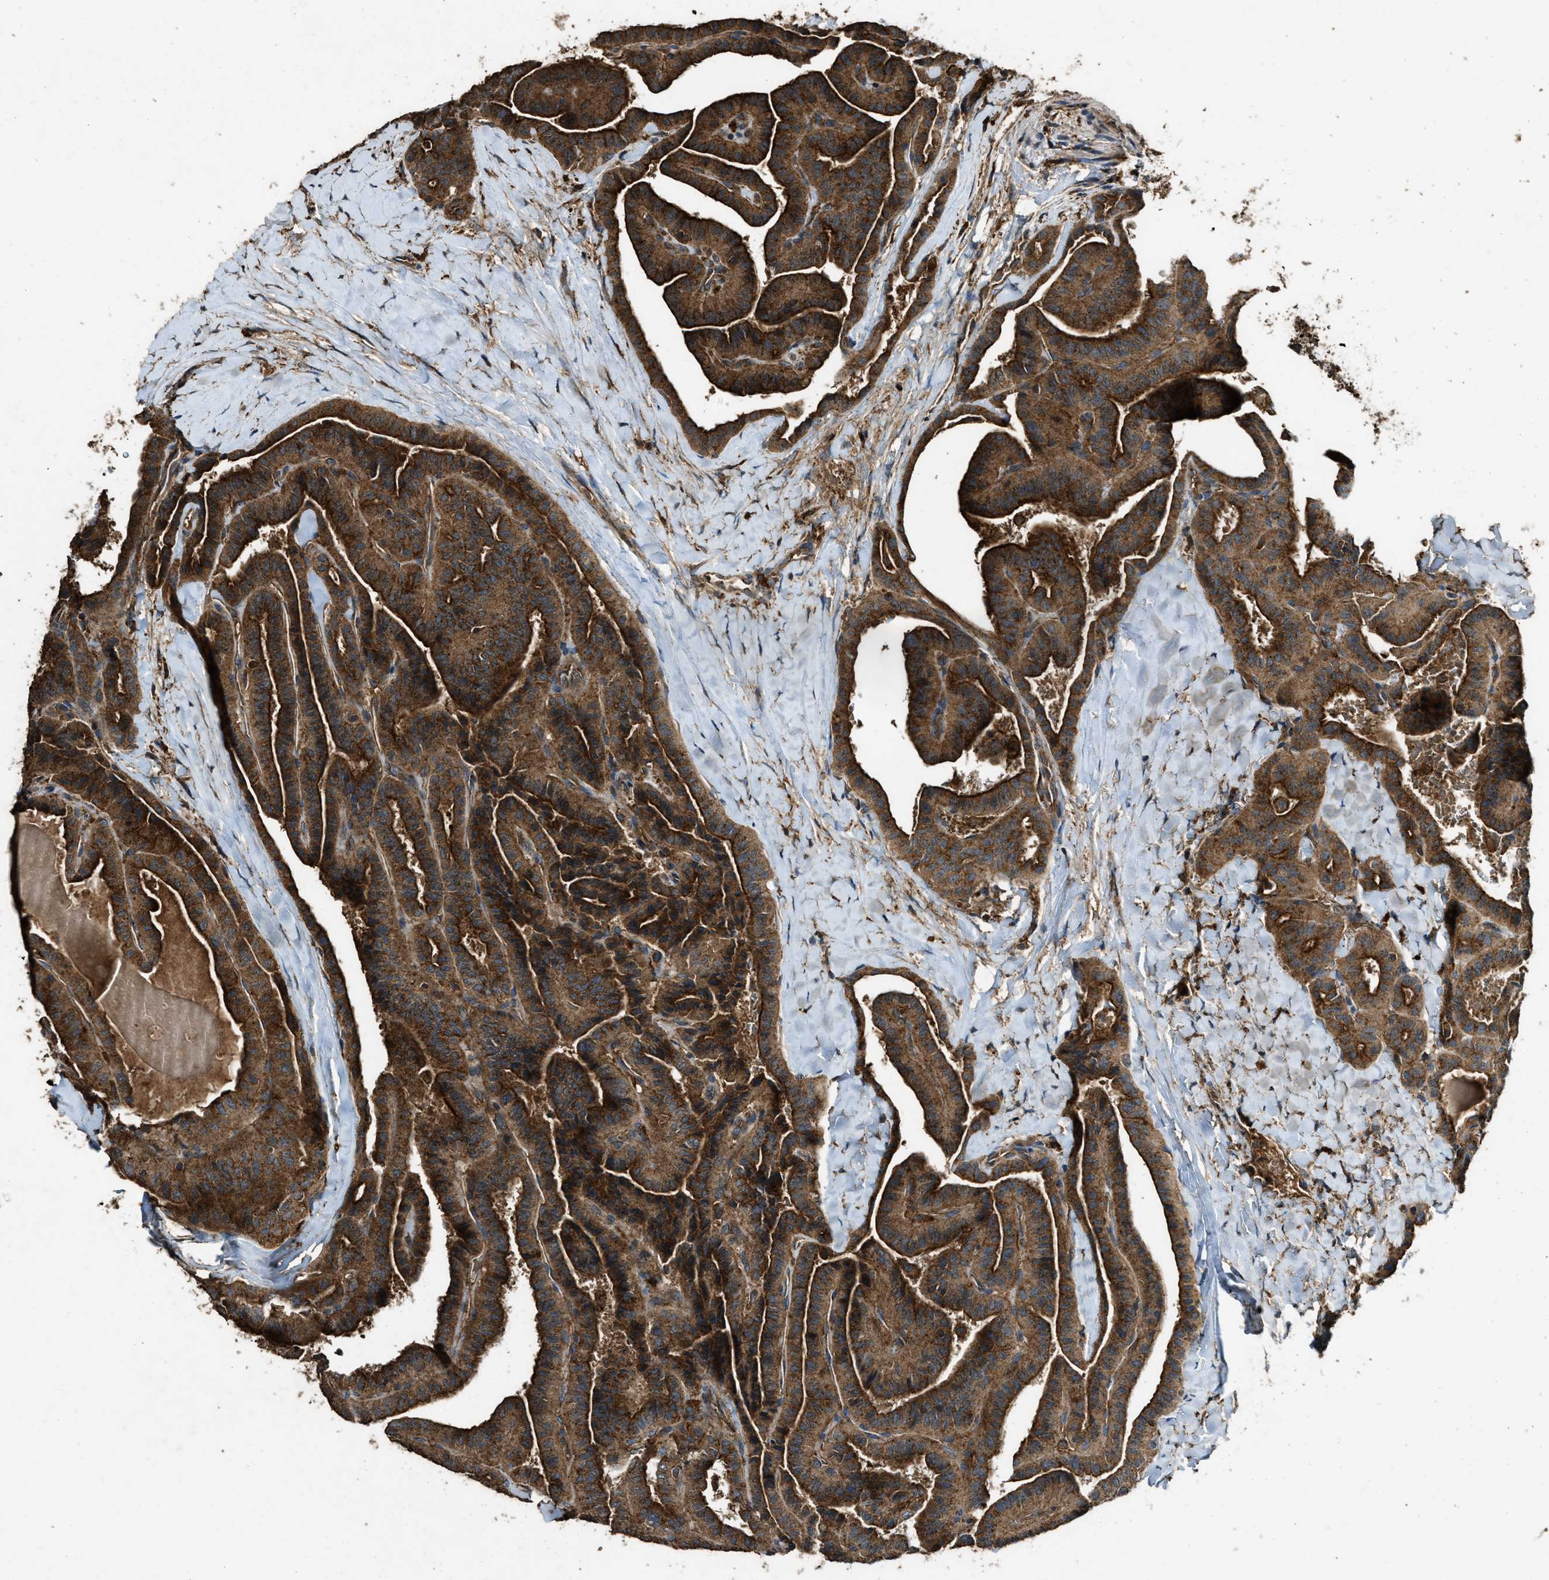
{"staining": {"intensity": "strong", "quantity": ">75%", "location": "cytoplasmic/membranous"}, "tissue": "thyroid cancer", "cell_type": "Tumor cells", "image_type": "cancer", "snomed": [{"axis": "morphology", "description": "Papillary adenocarcinoma, NOS"}, {"axis": "topography", "description": "Thyroid gland"}], "caption": "Thyroid papillary adenocarcinoma was stained to show a protein in brown. There is high levels of strong cytoplasmic/membranous staining in approximately >75% of tumor cells.", "gene": "MAP3K8", "patient": {"sex": "male", "age": 77}}